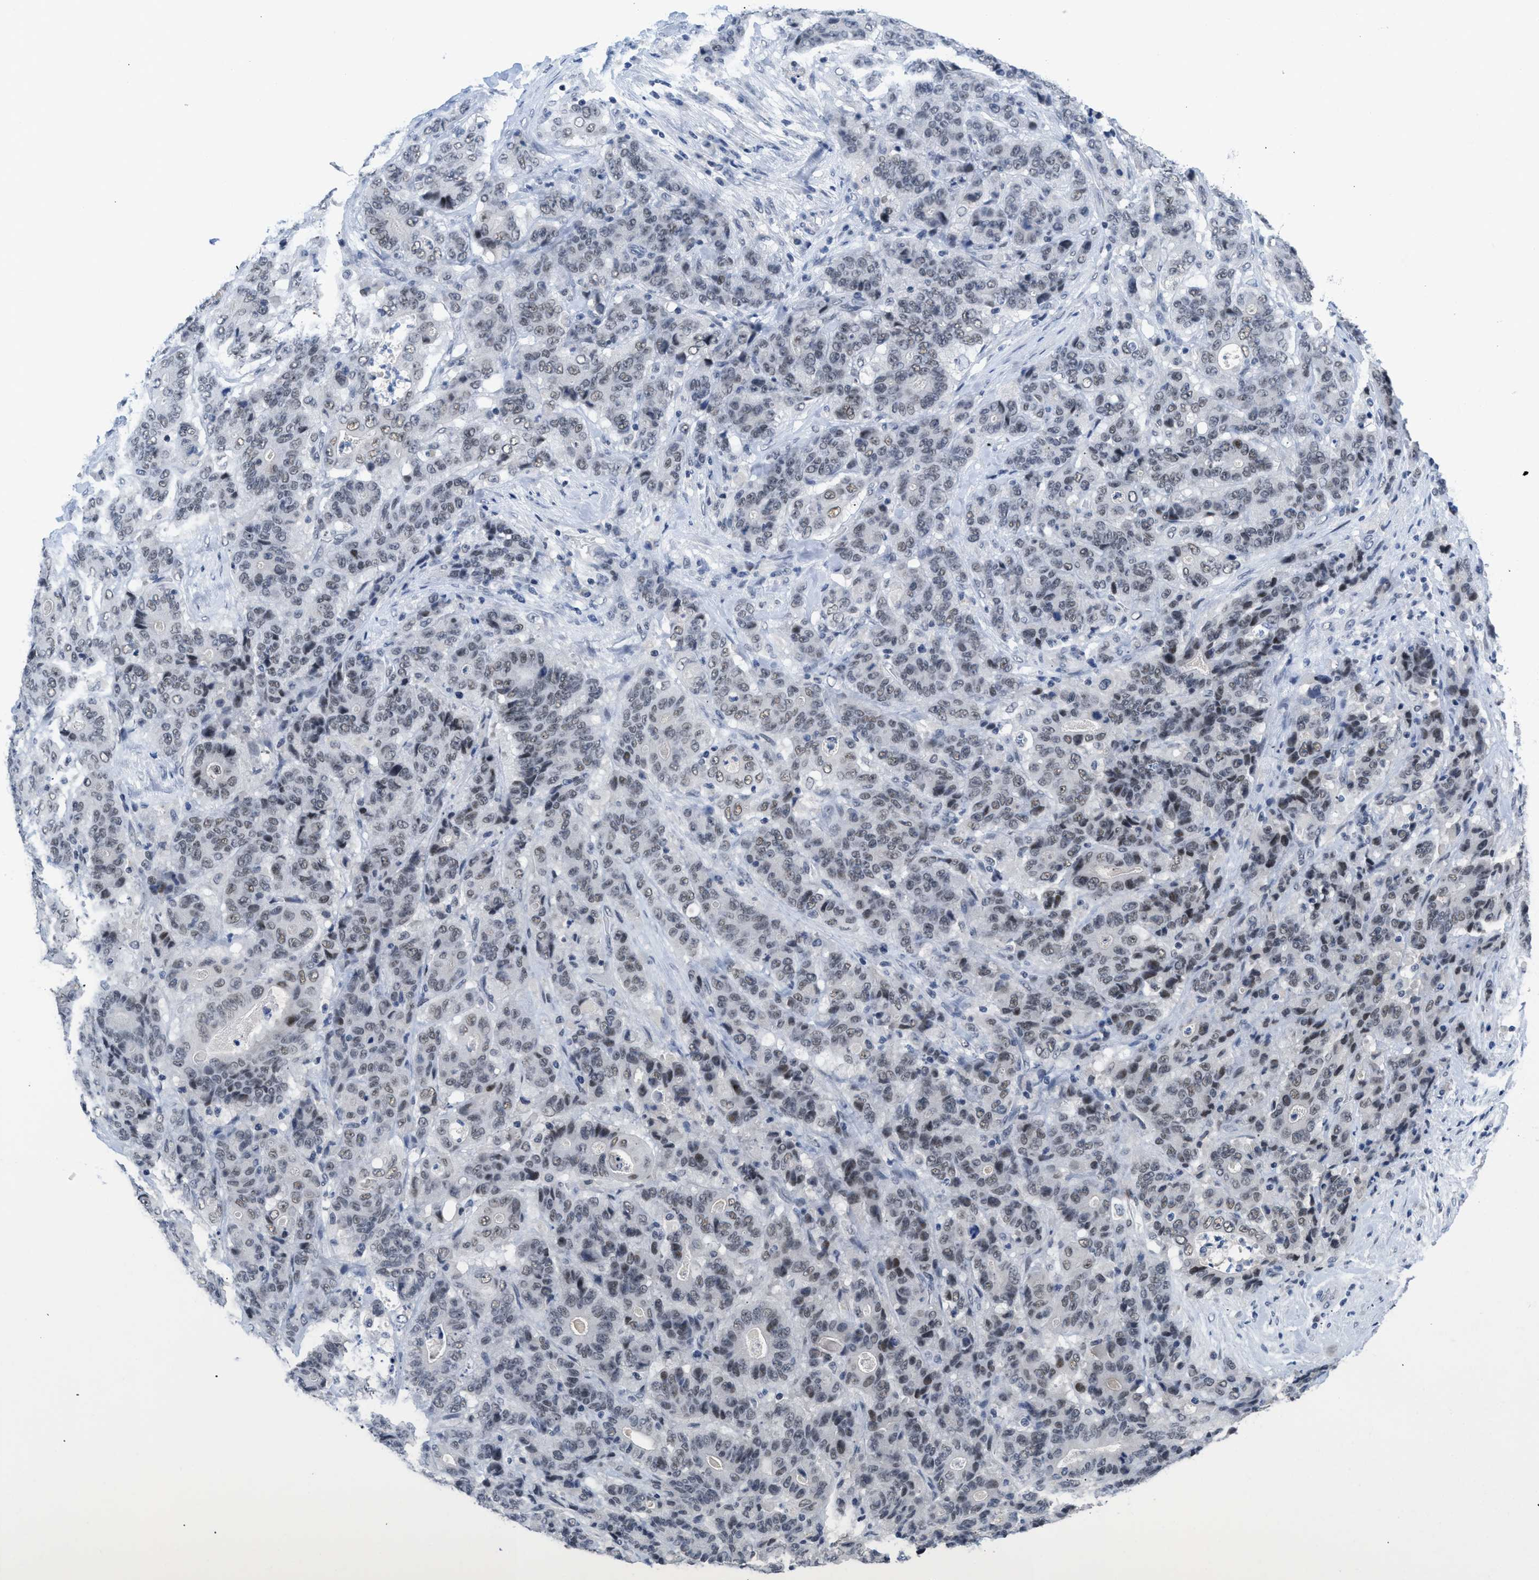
{"staining": {"intensity": "weak", "quantity": "25%-75%", "location": "nuclear"}, "tissue": "stomach cancer", "cell_type": "Tumor cells", "image_type": "cancer", "snomed": [{"axis": "morphology", "description": "Adenocarcinoma, NOS"}, {"axis": "topography", "description": "Stomach"}], "caption": "Immunohistochemistry (IHC) photomicrograph of neoplastic tissue: human stomach cancer (adenocarcinoma) stained using immunohistochemistry demonstrates low levels of weak protein expression localized specifically in the nuclear of tumor cells, appearing as a nuclear brown color.", "gene": "GGNBP2", "patient": {"sex": "female", "age": 73}}